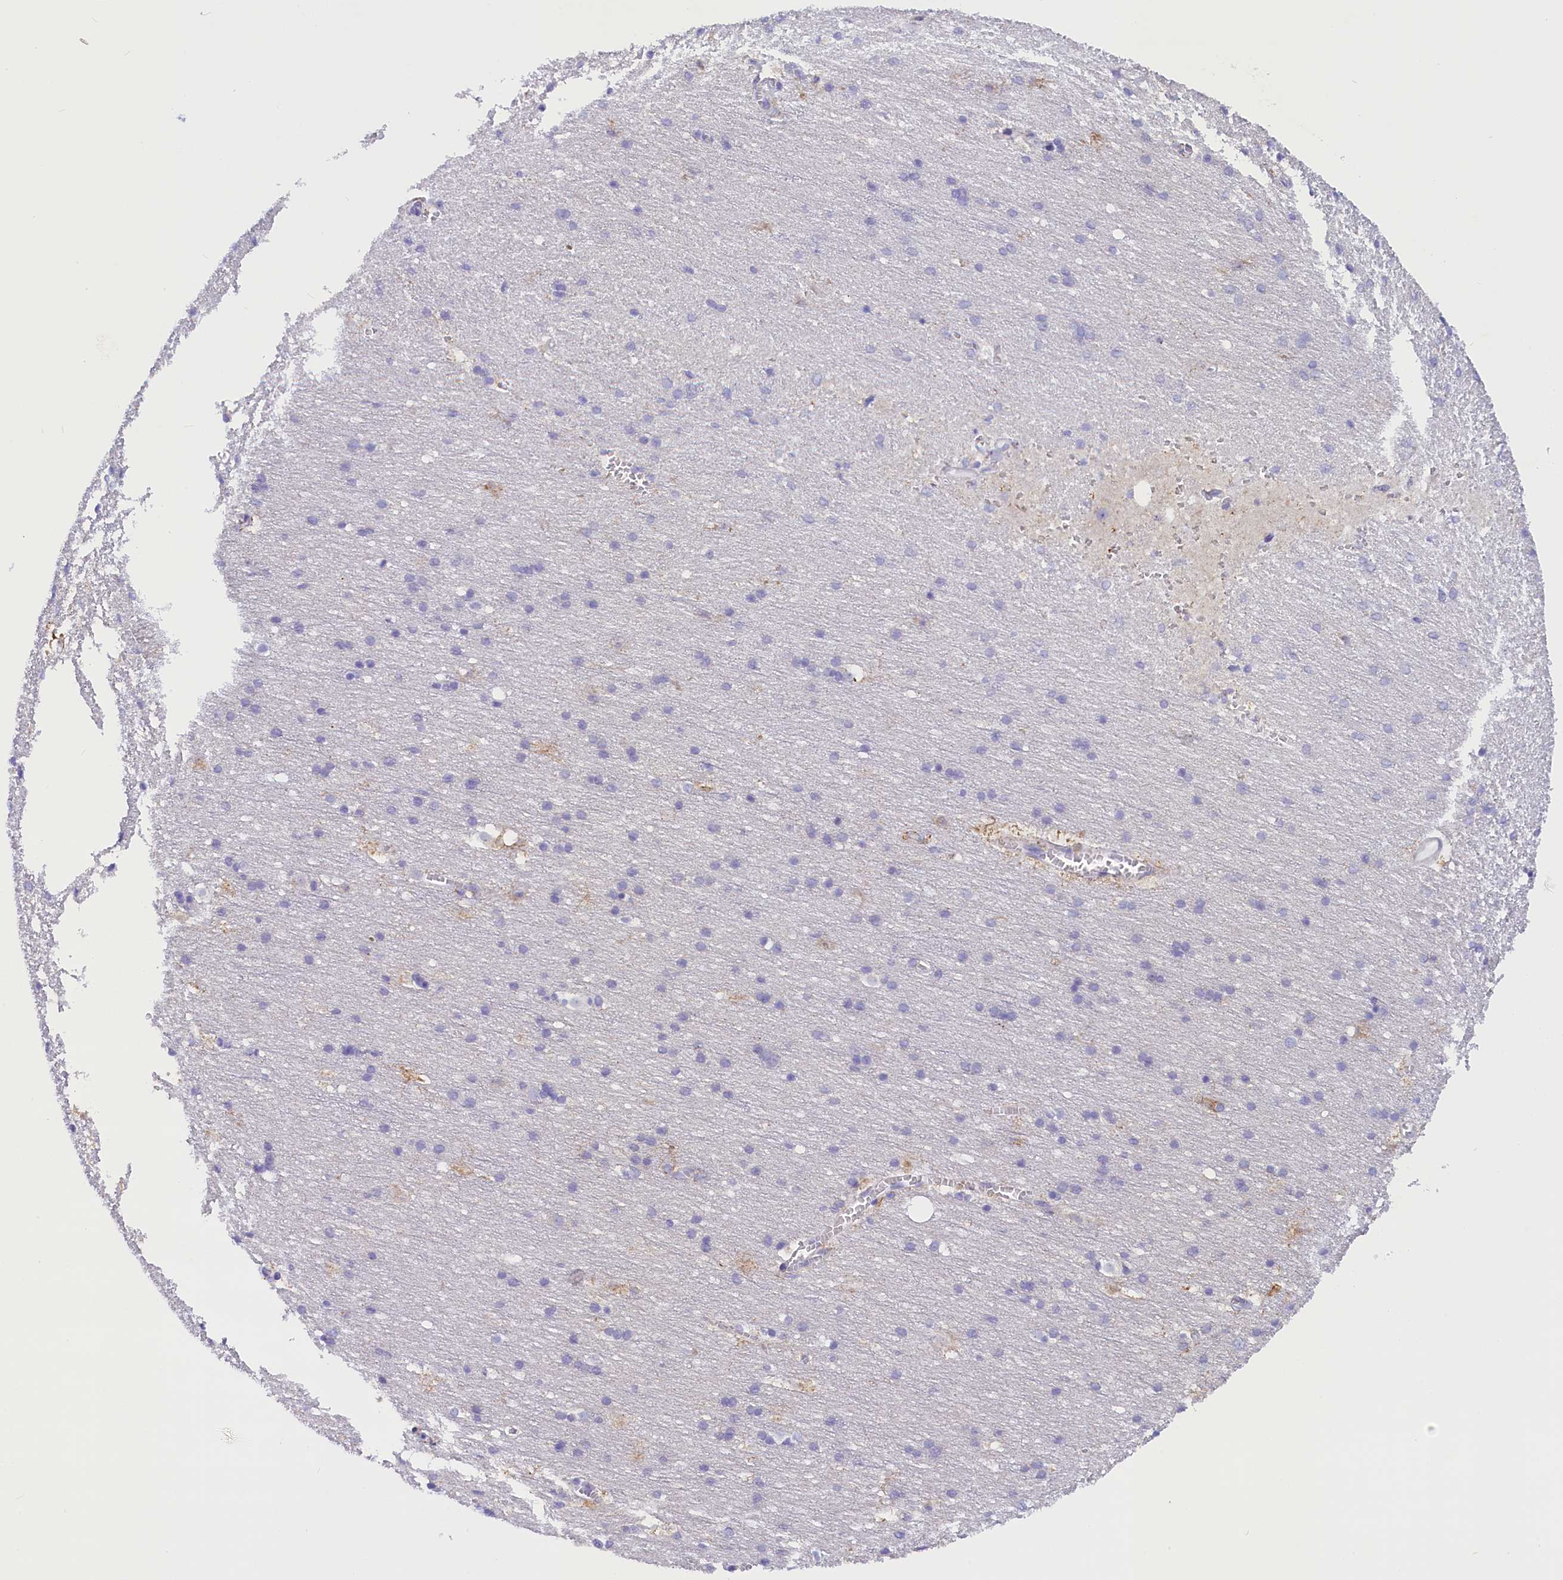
{"staining": {"intensity": "weak", "quantity": "25%-75%", "location": "cytoplasmic/membranous"}, "tissue": "cerebral cortex", "cell_type": "Endothelial cells", "image_type": "normal", "snomed": [{"axis": "morphology", "description": "Normal tissue, NOS"}, {"axis": "topography", "description": "Cerebral cortex"}], "caption": "A low amount of weak cytoplasmic/membranous positivity is identified in approximately 25%-75% of endothelial cells in normal cerebral cortex. Immunohistochemistry stains the protein in brown and the nuclei are stained blue.", "gene": "RTTN", "patient": {"sex": "male", "age": 54}}